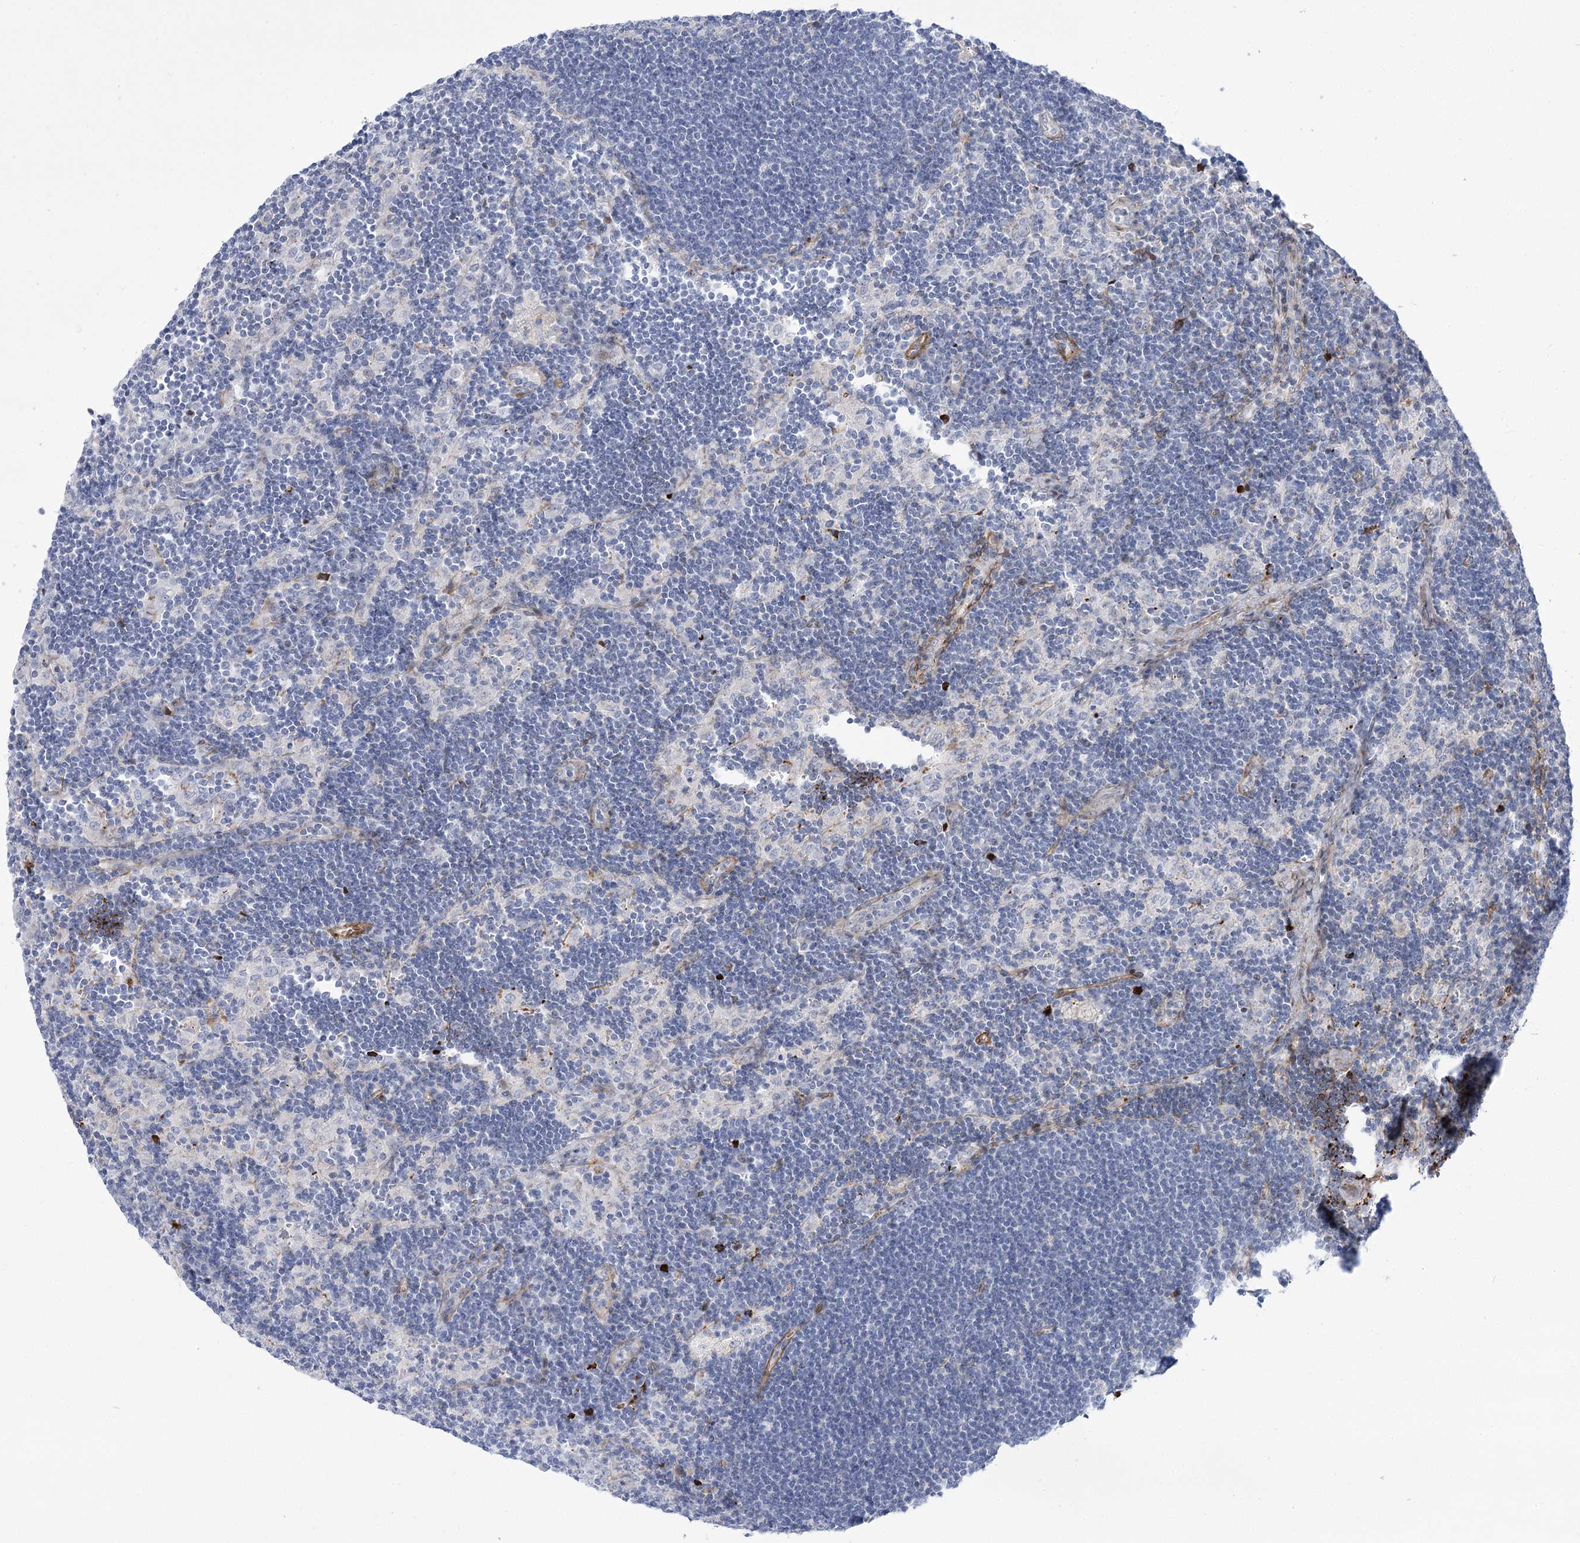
{"staining": {"intensity": "negative", "quantity": "none", "location": "none"}, "tissue": "lymph node", "cell_type": "Germinal center cells", "image_type": "normal", "snomed": [{"axis": "morphology", "description": "Normal tissue, NOS"}, {"axis": "topography", "description": "Lymph node"}], "caption": "IHC image of unremarkable lymph node stained for a protein (brown), which displays no positivity in germinal center cells.", "gene": "ANKRD23", "patient": {"sex": "male", "age": 24}}